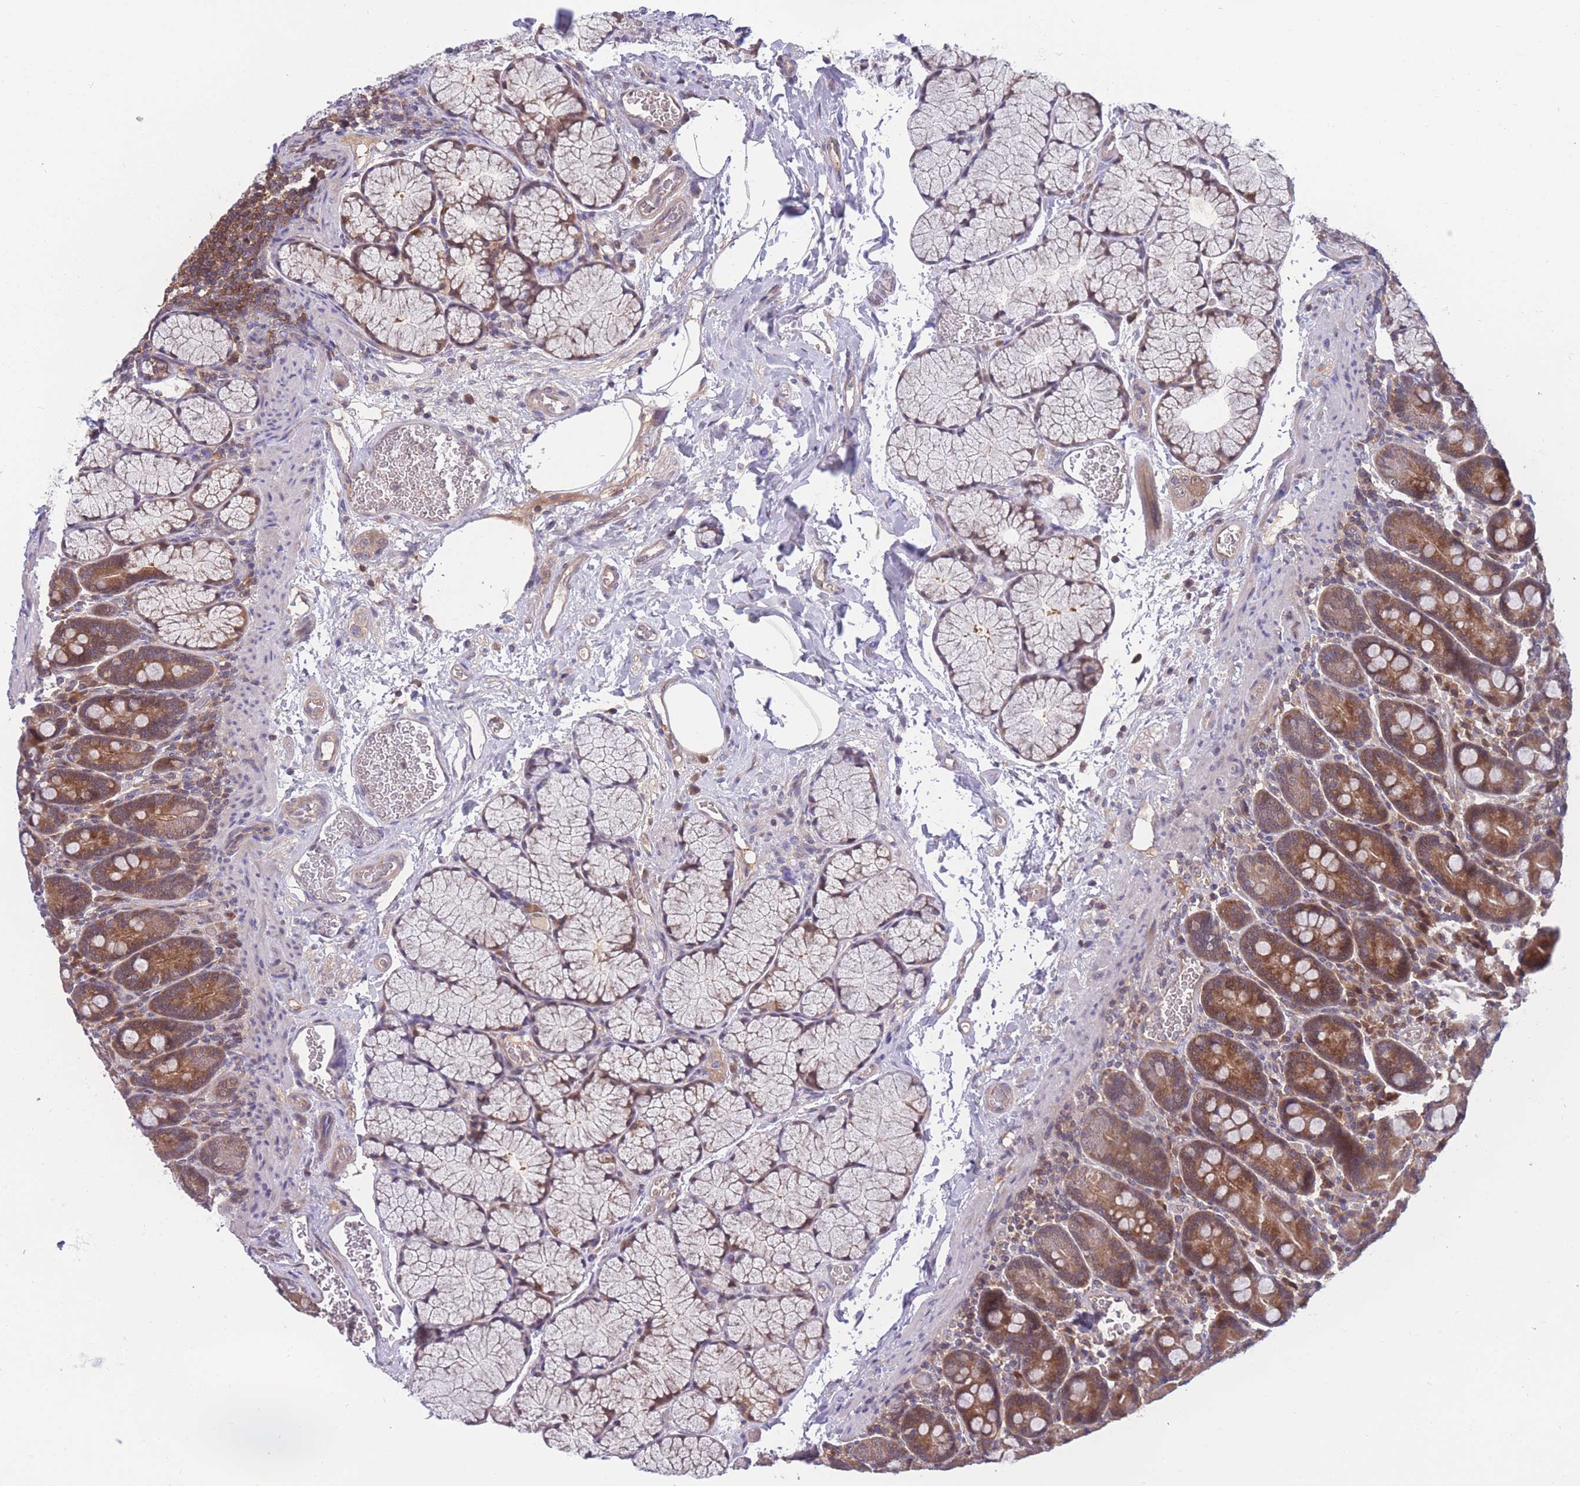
{"staining": {"intensity": "moderate", "quantity": ">75%", "location": "cytoplasmic/membranous"}, "tissue": "duodenum", "cell_type": "Glandular cells", "image_type": "normal", "snomed": [{"axis": "morphology", "description": "Normal tissue, NOS"}, {"axis": "topography", "description": "Duodenum"}], "caption": "Moderate cytoplasmic/membranous staining is identified in about >75% of glandular cells in benign duodenum.", "gene": "UBE2NL", "patient": {"sex": "male", "age": 35}}